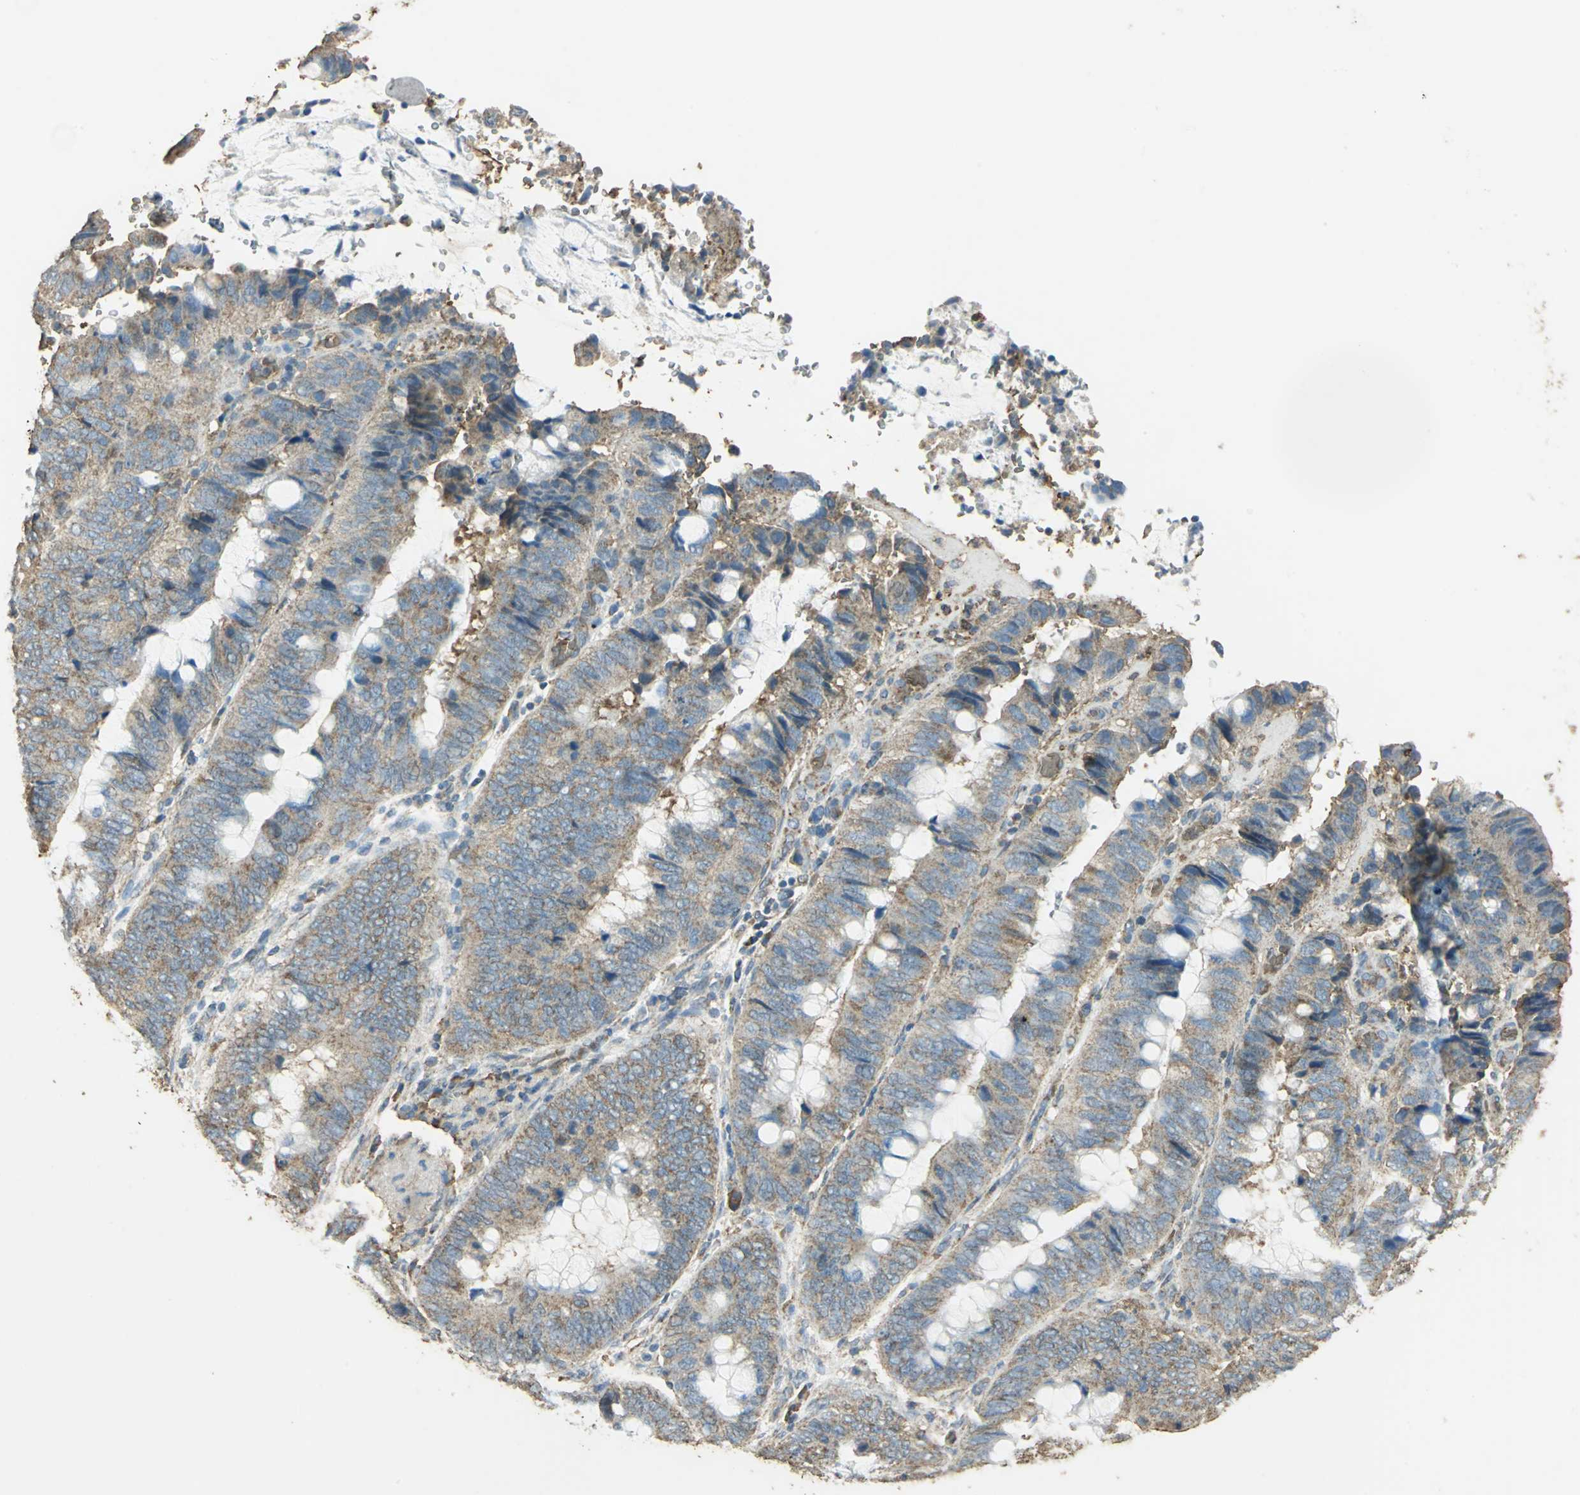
{"staining": {"intensity": "weak", "quantity": ">75%", "location": "cytoplasmic/membranous"}, "tissue": "colorectal cancer", "cell_type": "Tumor cells", "image_type": "cancer", "snomed": [{"axis": "morphology", "description": "Normal tissue, NOS"}, {"axis": "morphology", "description": "Adenocarcinoma, NOS"}, {"axis": "topography", "description": "Rectum"}, {"axis": "topography", "description": "Peripheral nerve tissue"}], "caption": "A brown stain highlights weak cytoplasmic/membranous positivity of a protein in colorectal adenocarcinoma tumor cells.", "gene": "TRAPPC2", "patient": {"sex": "male", "age": 92}}